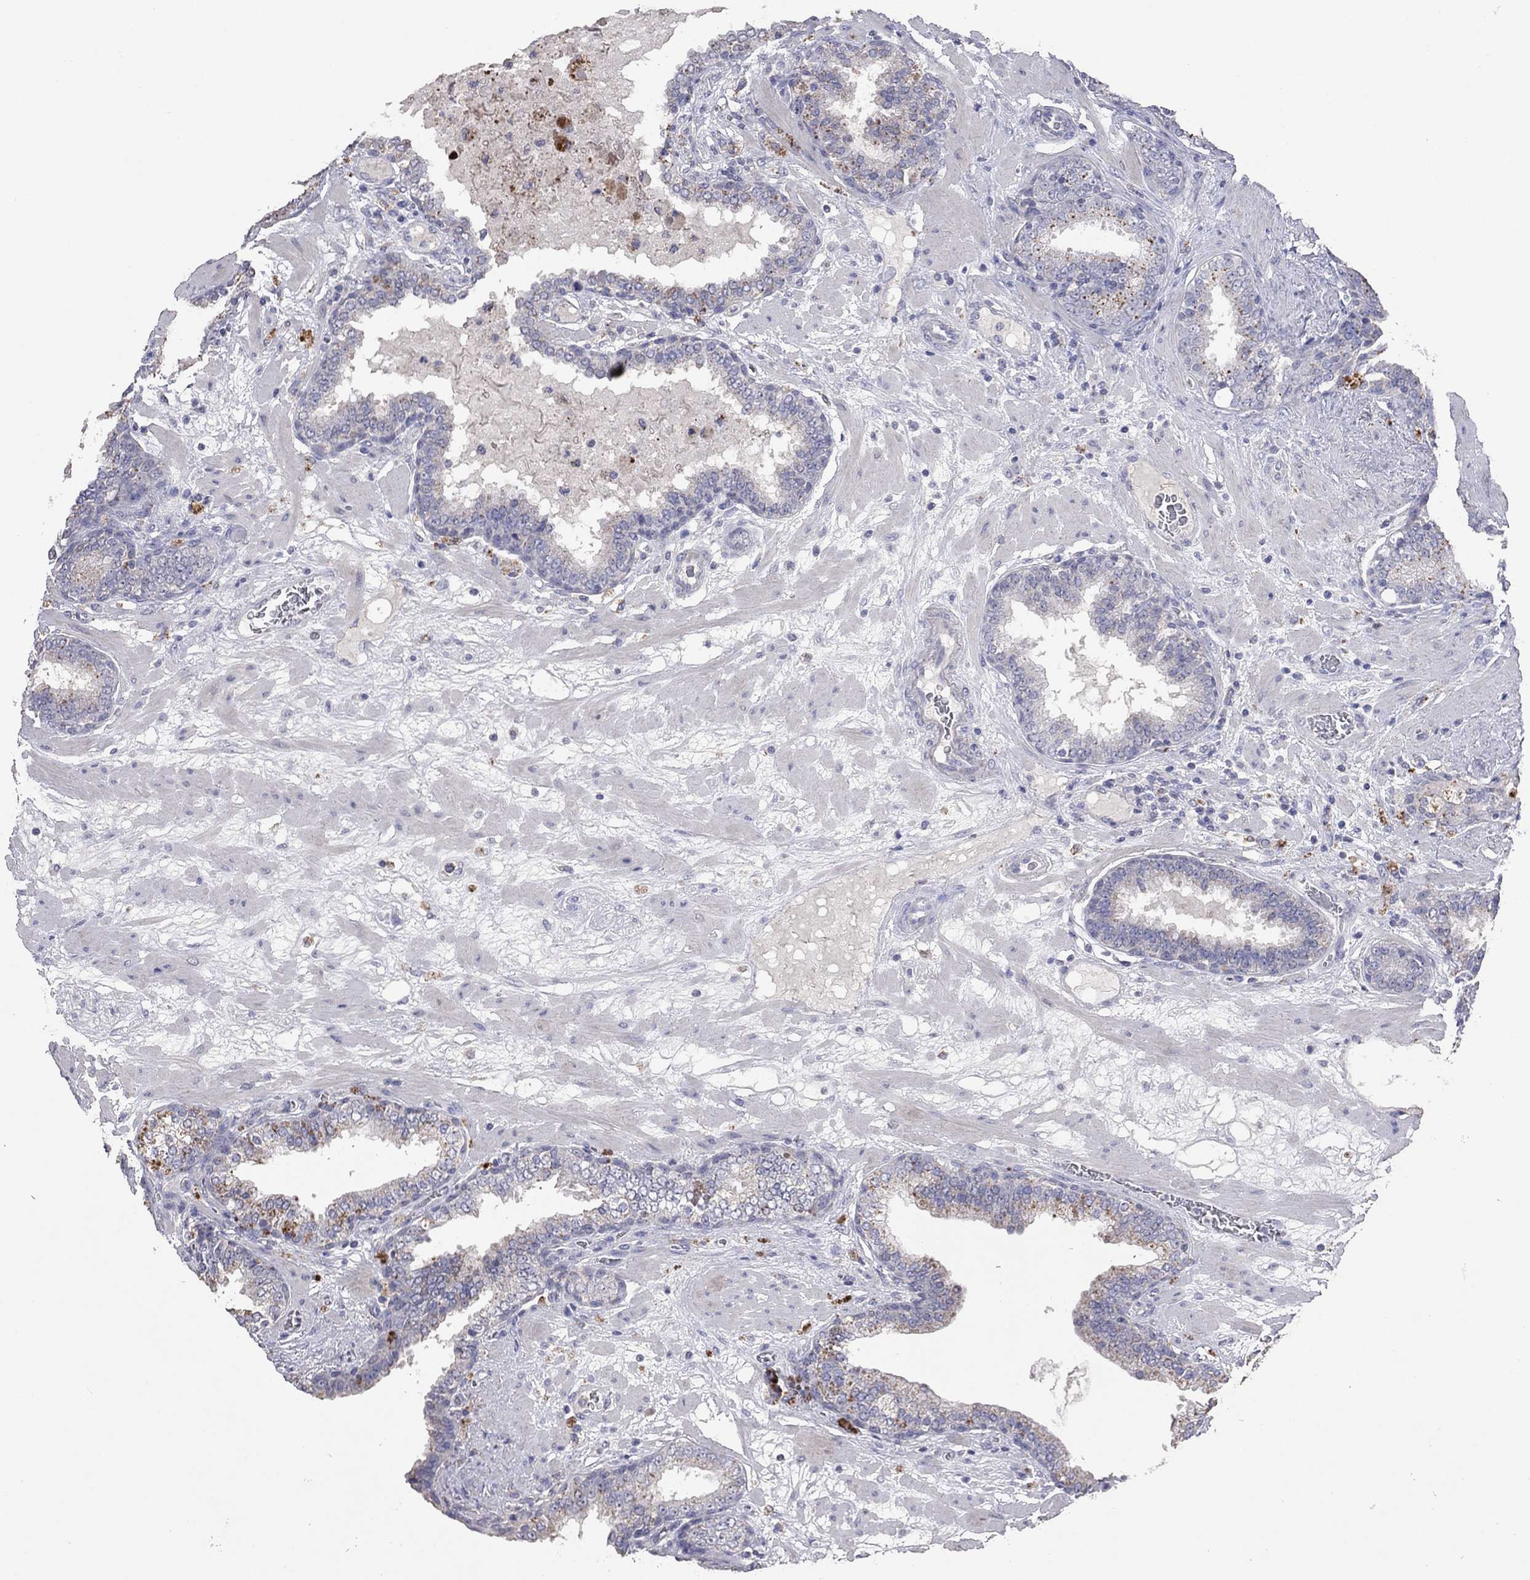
{"staining": {"intensity": "negative", "quantity": "none", "location": "none"}, "tissue": "prostate cancer", "cell_type": "Tumor cells", "image_type": "cancer", "snomed": [{"axis": "morphology", "description": "Adenocarcinoma, Low grade"}, {"axis": "topography", "description": "Prostate"}], "caption": "Immunohistochemistry (IHC) of adenocarcinoma (low-grade) (prostate) reveals no expression in tumor cells.", "gene": "MMP13", "patient": {"sex": "male", "age": 60}}